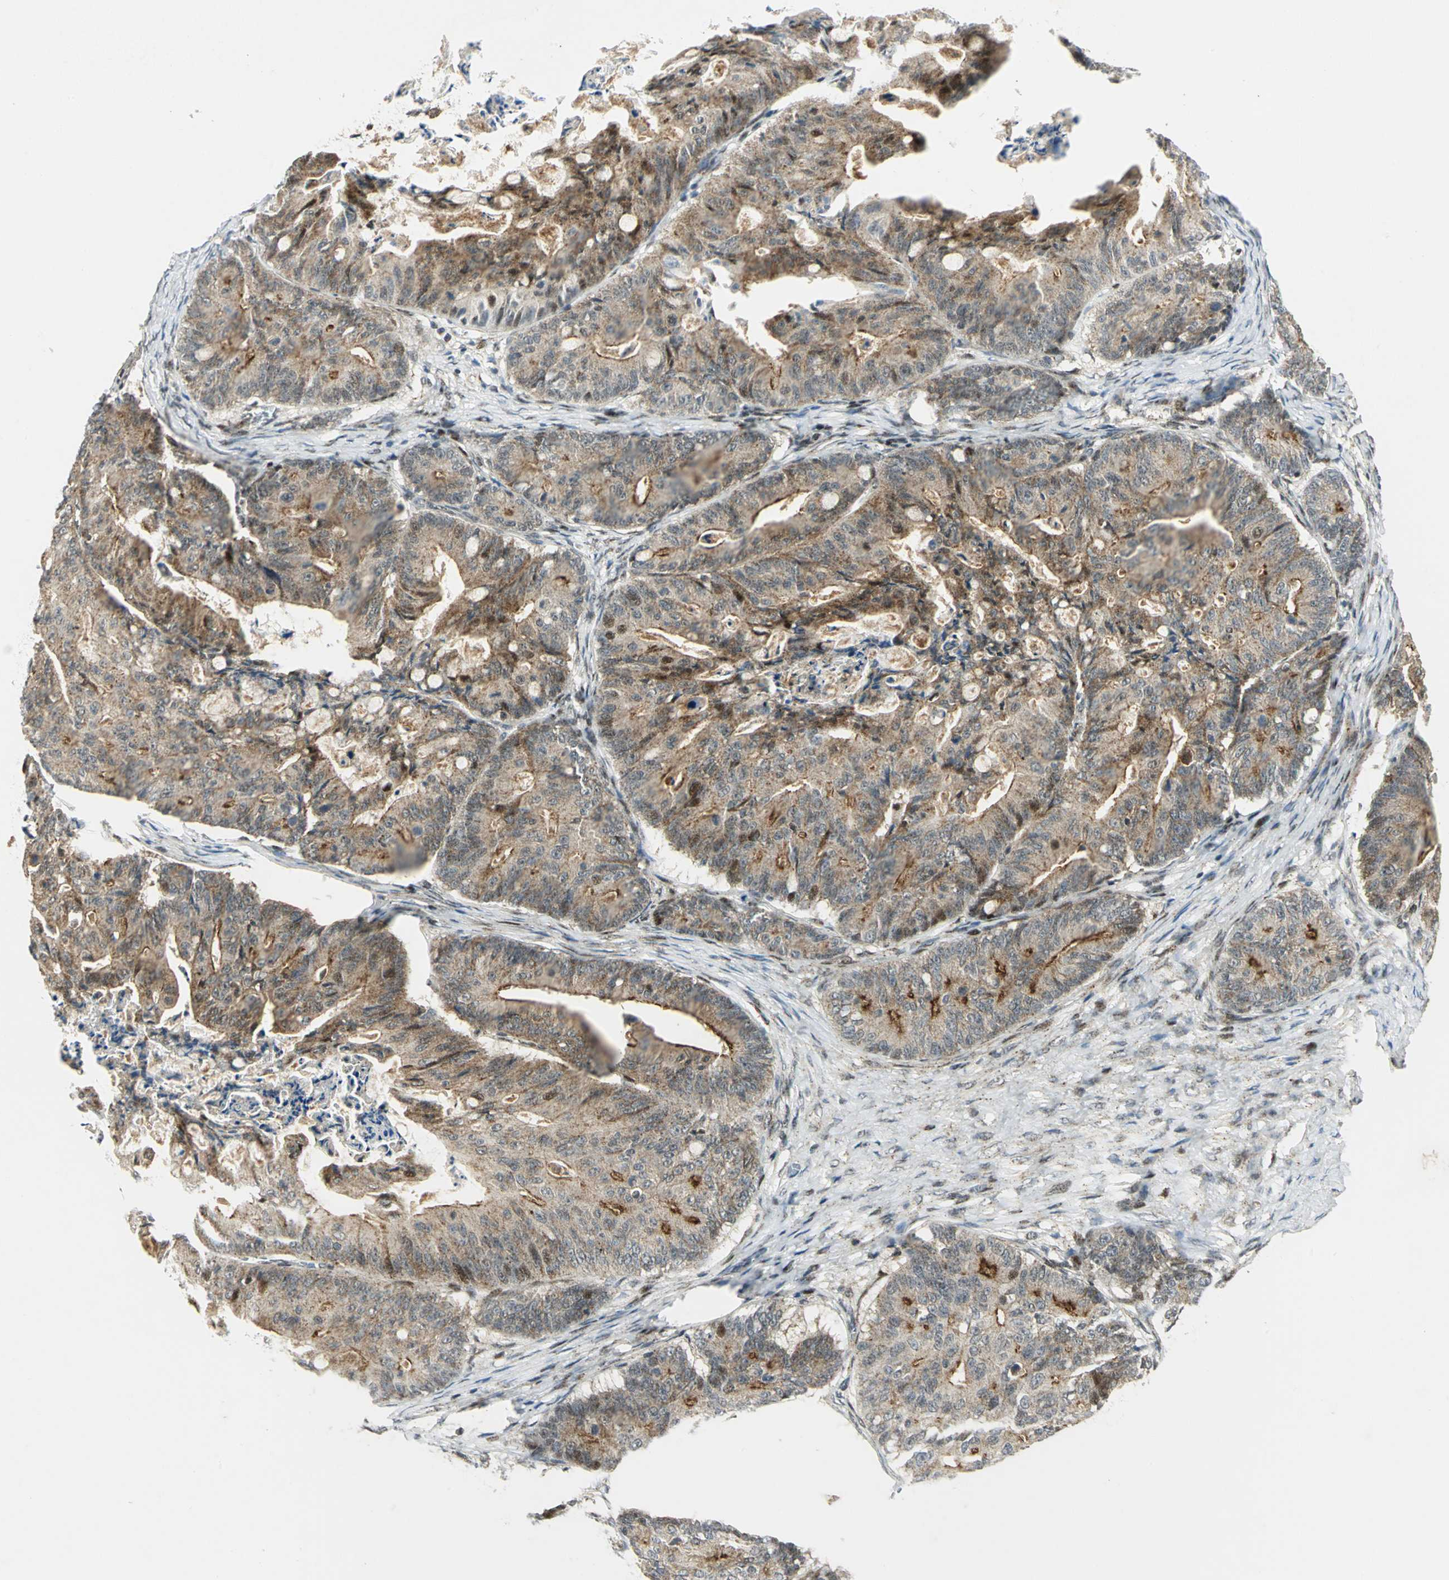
{"staining": {"intensity": "moderate", "quantity": ">75%", "location": "cytoplasmic/membranous"}, "tissue": "ovarian cancer", "cell_type": "Tumor cells", "image_type": "cancer", "snomed": [{"axis": "morphology", "description": "Cystadenocarcinoma, mucinous, NOS"}, {"axis": "topography", "description": "Ovary"}], "caption": "There is medium levels of moderate cytoplasmic/membranous positivity in tumor cells of ovarian mucinous cystadenocarcinoma, as demonstrated by immunohistochemical staining (brown color).", "gene": "ATP6V1A", "patient": {"sex": "female", "age": 36}}